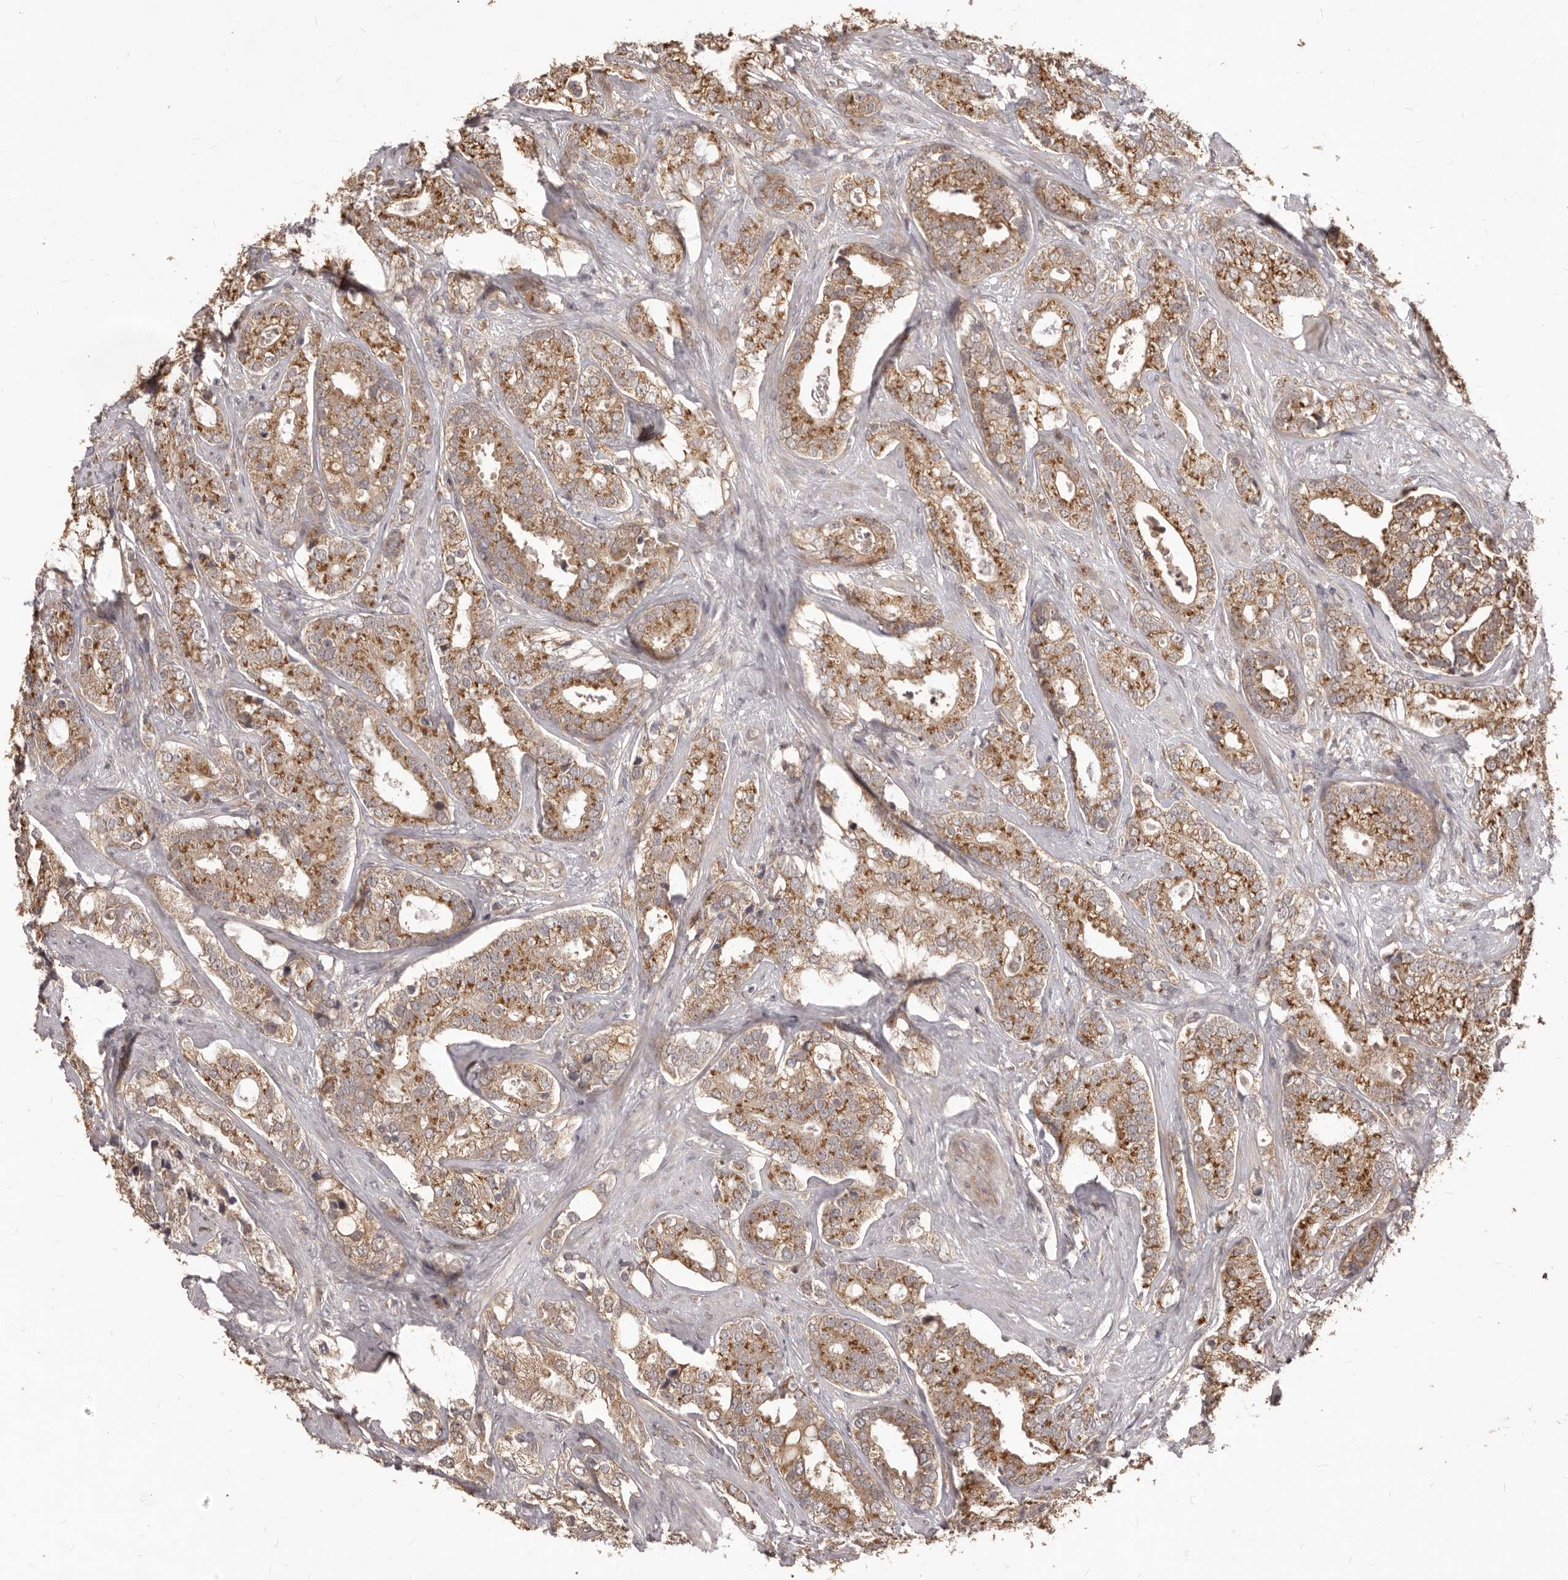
{"staining": {"intensity": "strong", "quantity": "25%-75%", "location": "cytoplasmic/membranous"}, "tissue": "prostate cancer", "cell_type": "Tumor cells", "image_type": "cancer", "snomed": [{"axis": "morphology", "description": "Adenocarcinoma, High grade"}, {"axis": "topography", "description": "Prostate and seminal vesicle, NOS"}], "caption": "Prostate cancer (adenocarcinoma (high-grade)) was stained to show a protein in brown. There is high levels of strong cytoplasmic/membranous expression in approximately 25%-75% of tumor cells.", "gene": "MTO1", "patient": {"sex": "male", "age": 67}}